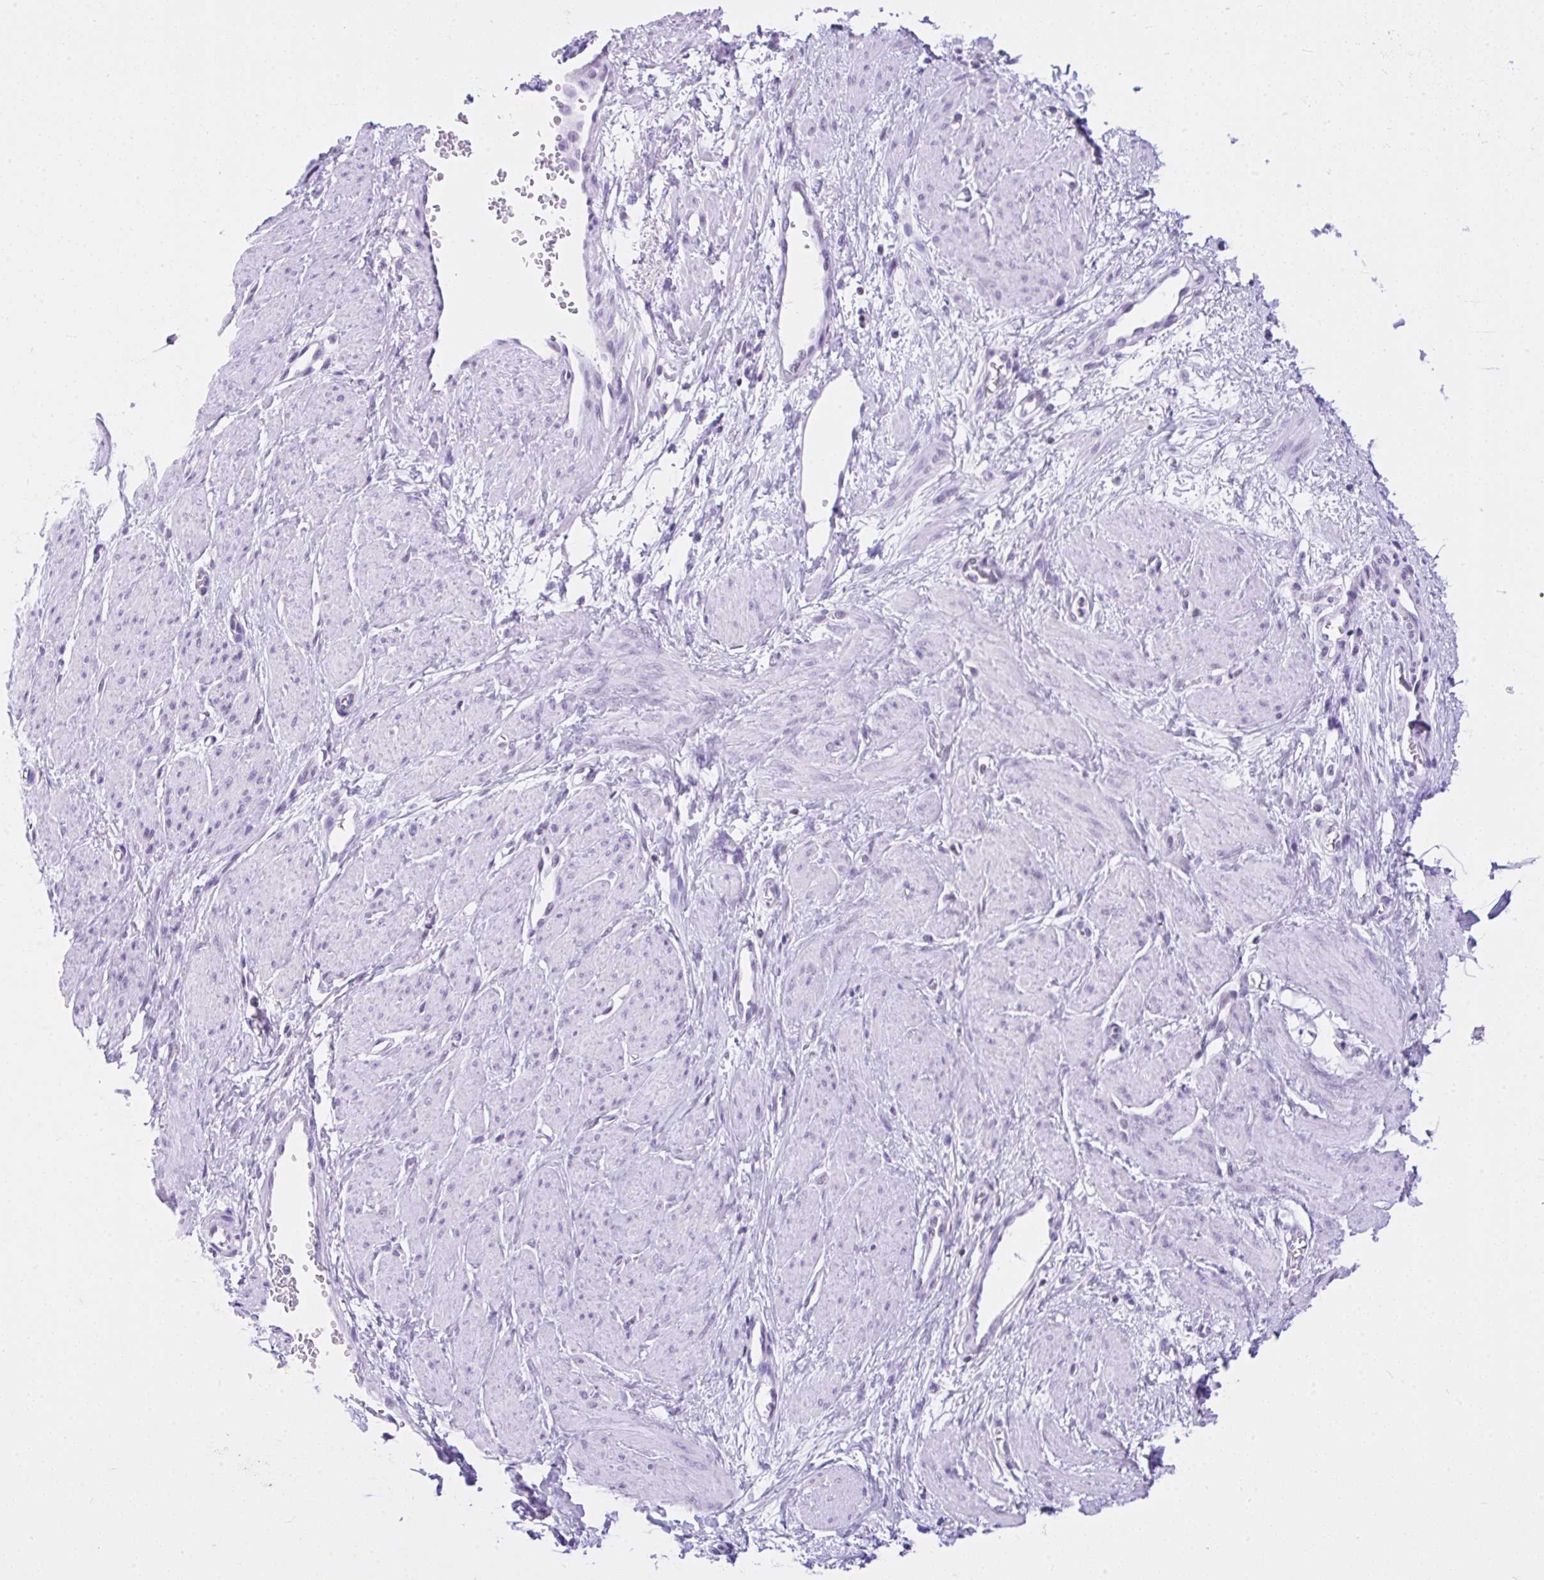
{"staining": {"intensity": "negative", "quantity": "none", "location": "none"}, "tissue": "smooth muscle", "cell_type": "Smooth muscle cells", "image_type": "normal", "snomed": [{"axis": "morphology", "description": "Normal tissue, NOS"}, {"axis": "topography", "description": "Smooth muscle"}, {"axis": "topography", "description": "Uterus"}], "caption": "Smooth muscle was stained to show a protein in brown. There is no significant expression in smooth muscle cells. The staining was performed using DAB to visualize the protein expression in brown, while the nuclei were stained in blue with hematoxylin (Magnification: 20x).", "gene": "KRT27", "patient": {"sex": "female", "age": 39}}